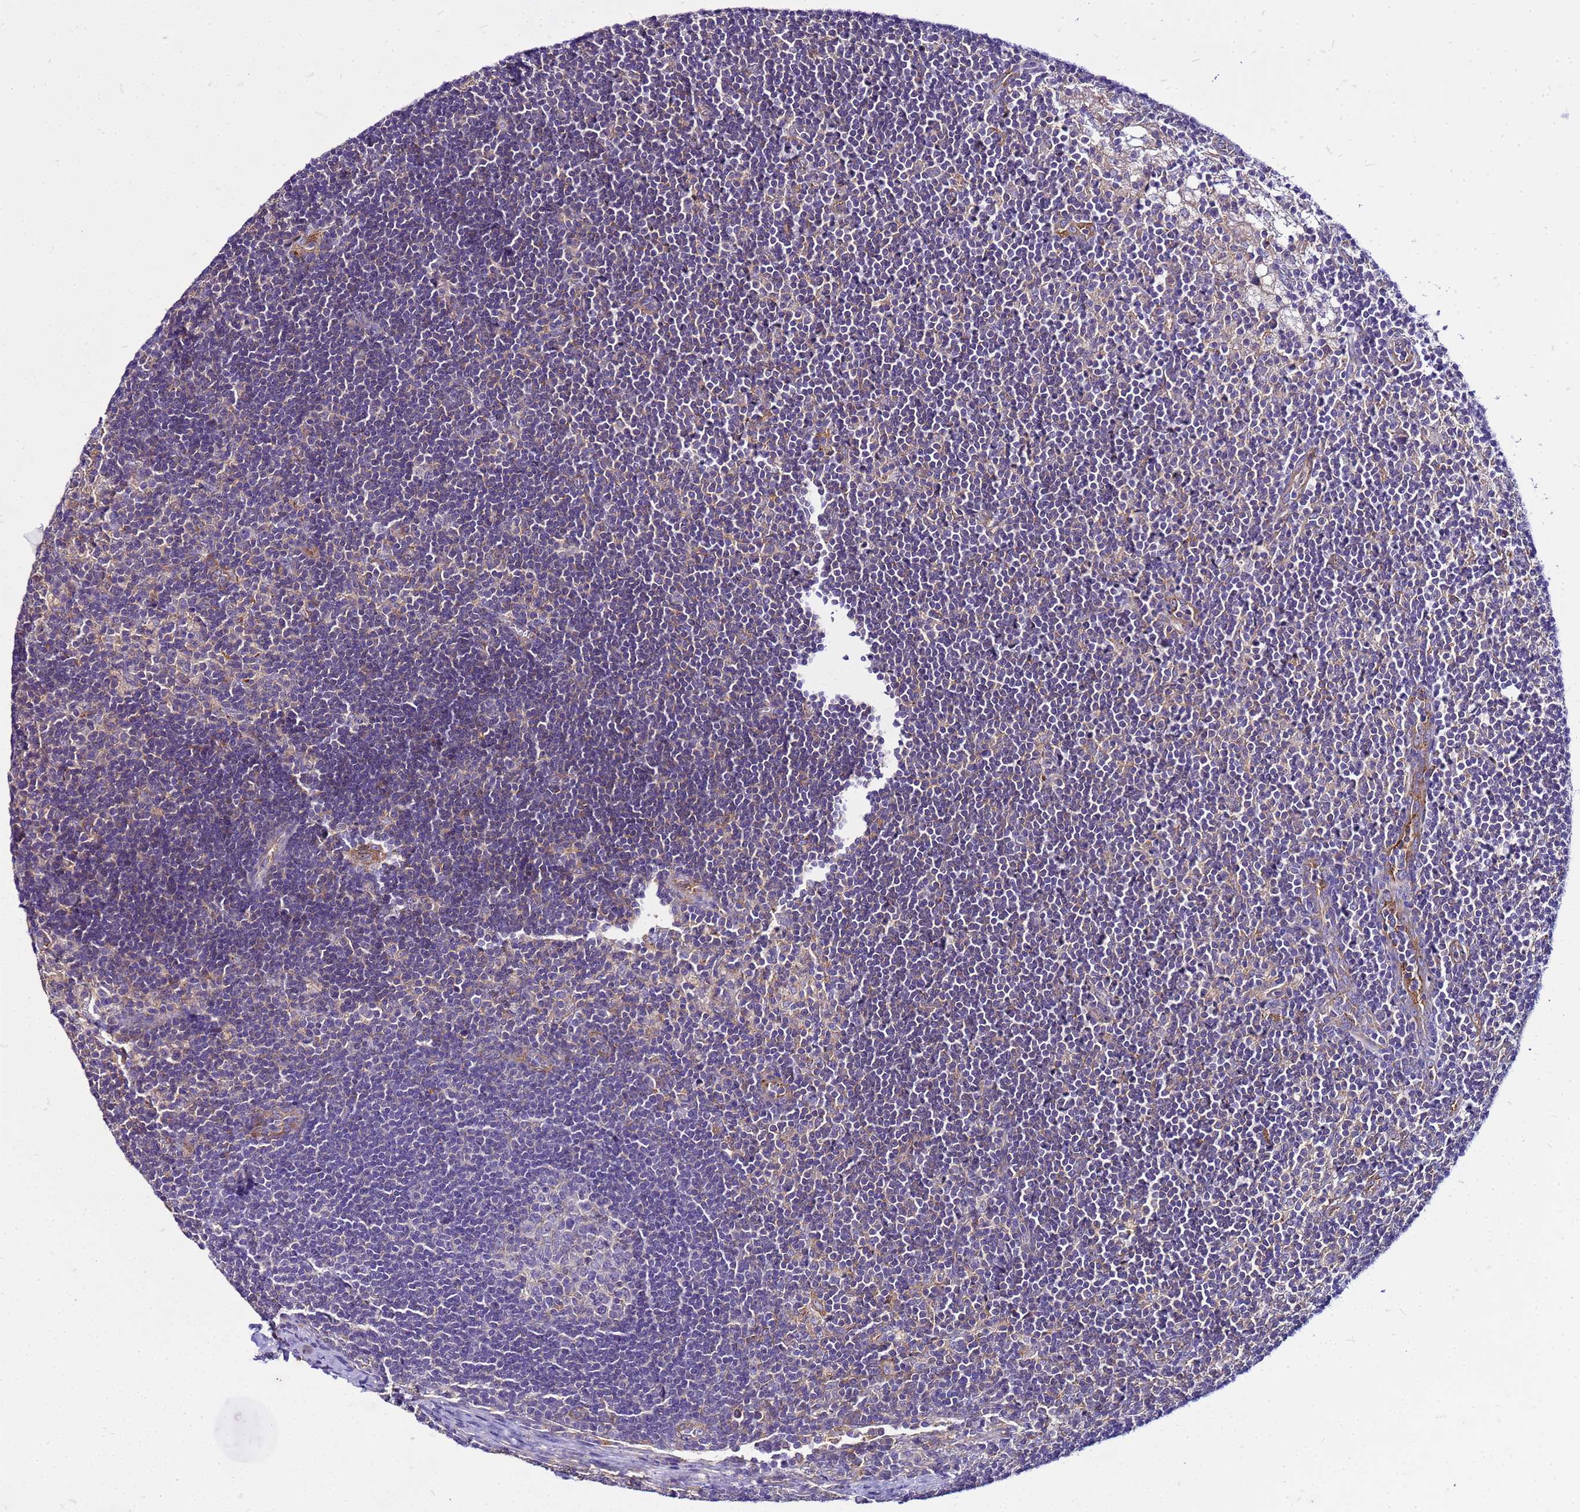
{"staining": {"intensity": "negative", "quantity": "none", "location": "none"}, "tissue": "lymph node", "cell_type": "Germinal center cells", "image_type": "normal", "snomed": [{"axis": "morphology", "description": "Normal tissue, NOS"}, {"axis": "topography", "description": "Lymph node"}], "caption": "IHC photomicrograph of normal lymph node: lymph node stained with DAB (3,3'-diaminobenzidine) displays no significant protein expression in germinal center cells.", "gene": "PKD1", "patient": {"sex": "male", "age": 24}}